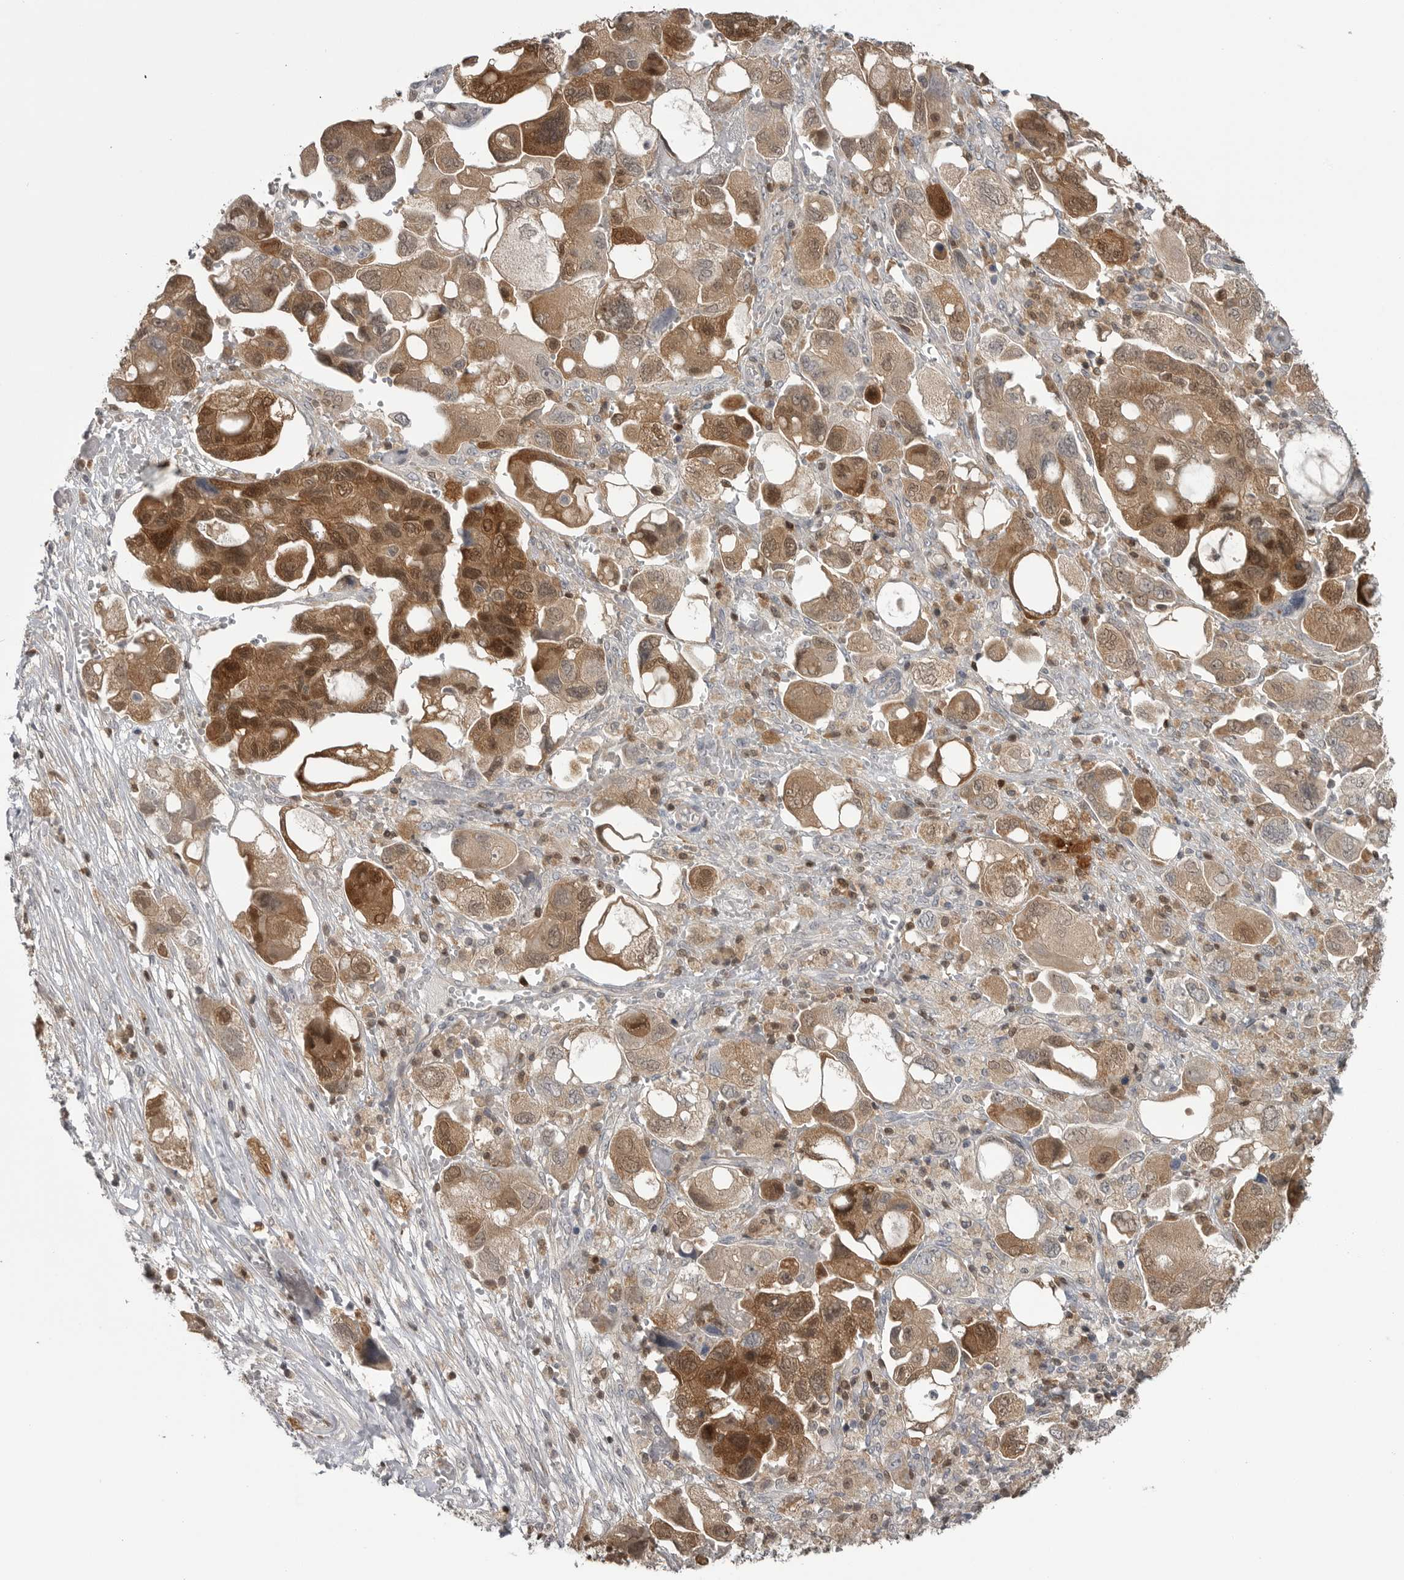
{"staining": {"intensity": "moderate", "quantity": ">75%", "location": "cytoplasmic/membranous,nuclear"}, "tissue": "ovarian cancer", "cell_type": "Tumor cells", "image_type": "cancer", "snomed": [{"axis": "morphology", "description": "Carcinoma, NOS"}, {"axis": "morphology", "description": "Cystadenocarcinoma, serous, NOS"}, {"axis": "topography", "description": "Ovary"}], "caption": "High-power microscopy captured an IHC image of carcinoma (ovarian), revealing moderate cytoplasmic/membranous and nuclear positivity in approximately >75% of tumor cells. Using DAB (3,3'-diaminobenzidine) (brown) and hematoxylin (blue) stains, captured at high magnification using brightfield microscopy.", "gene": "MAPK13", "patient": {"sex": "female", "age": 69}}